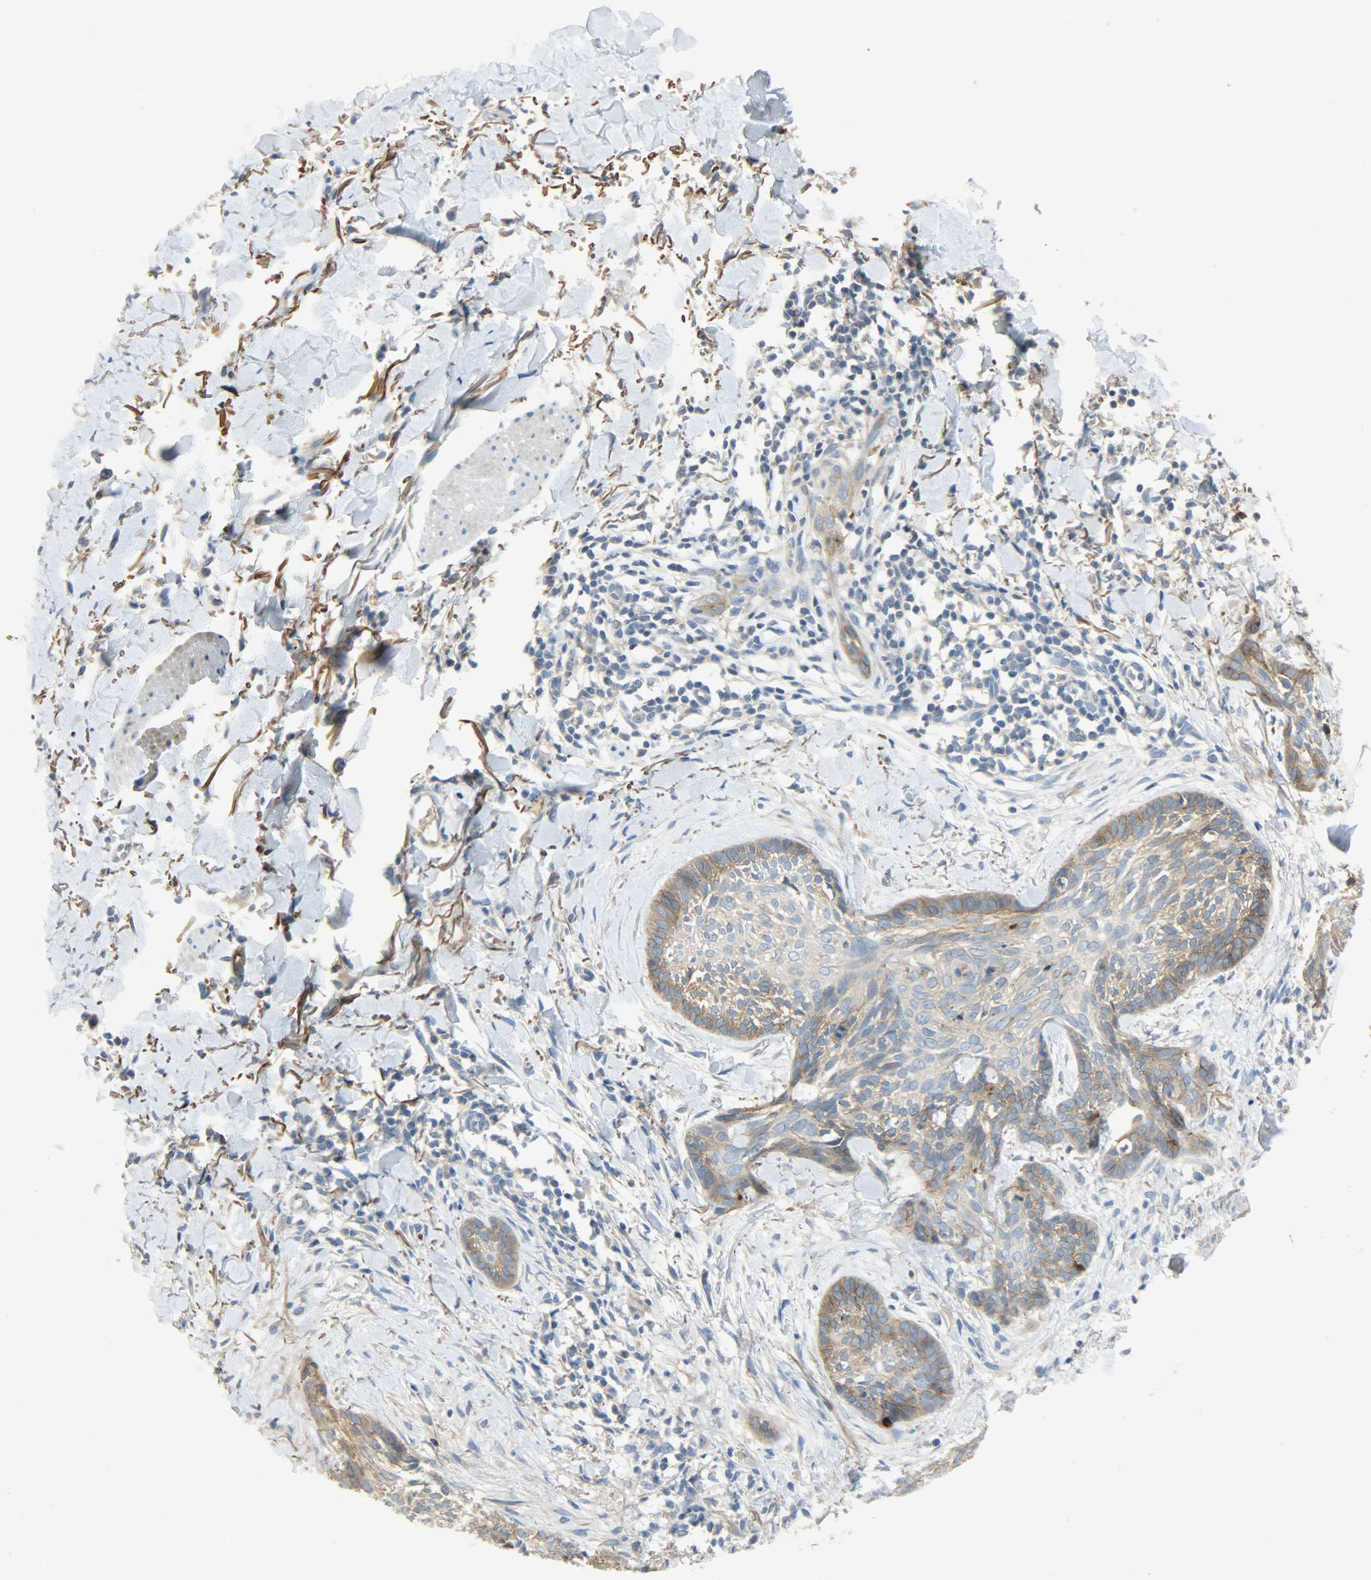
{"staining": {"intensity": "moderate", "quantity": ">75%", "location": "cytoplasmic/membranous"}, "tissue": "skin cancer", "cell_type": "Tumor cells", "image_type": "cancer", "snomed": [{"axis": "morphology", "description": "Normal tissue, NOS"}, {"axis": "morphology", "description": "Basal cell carcinoma"}, {"axis": "topography", "description": "Skin"}], "caption": "Immunohistochemistry photomicrograph of neoplastic tissue: human skin cancer (basal cell carcinoma) stained using immunohistochemistry displays medium levels of moderate protein expression localized specifically in the cytoplasmic/membranous of tumor cells, appearing as a cytoplasmic/membranous brown color.", "gene": "DSG2", "patient": {"sex": "male", "age": 71}}